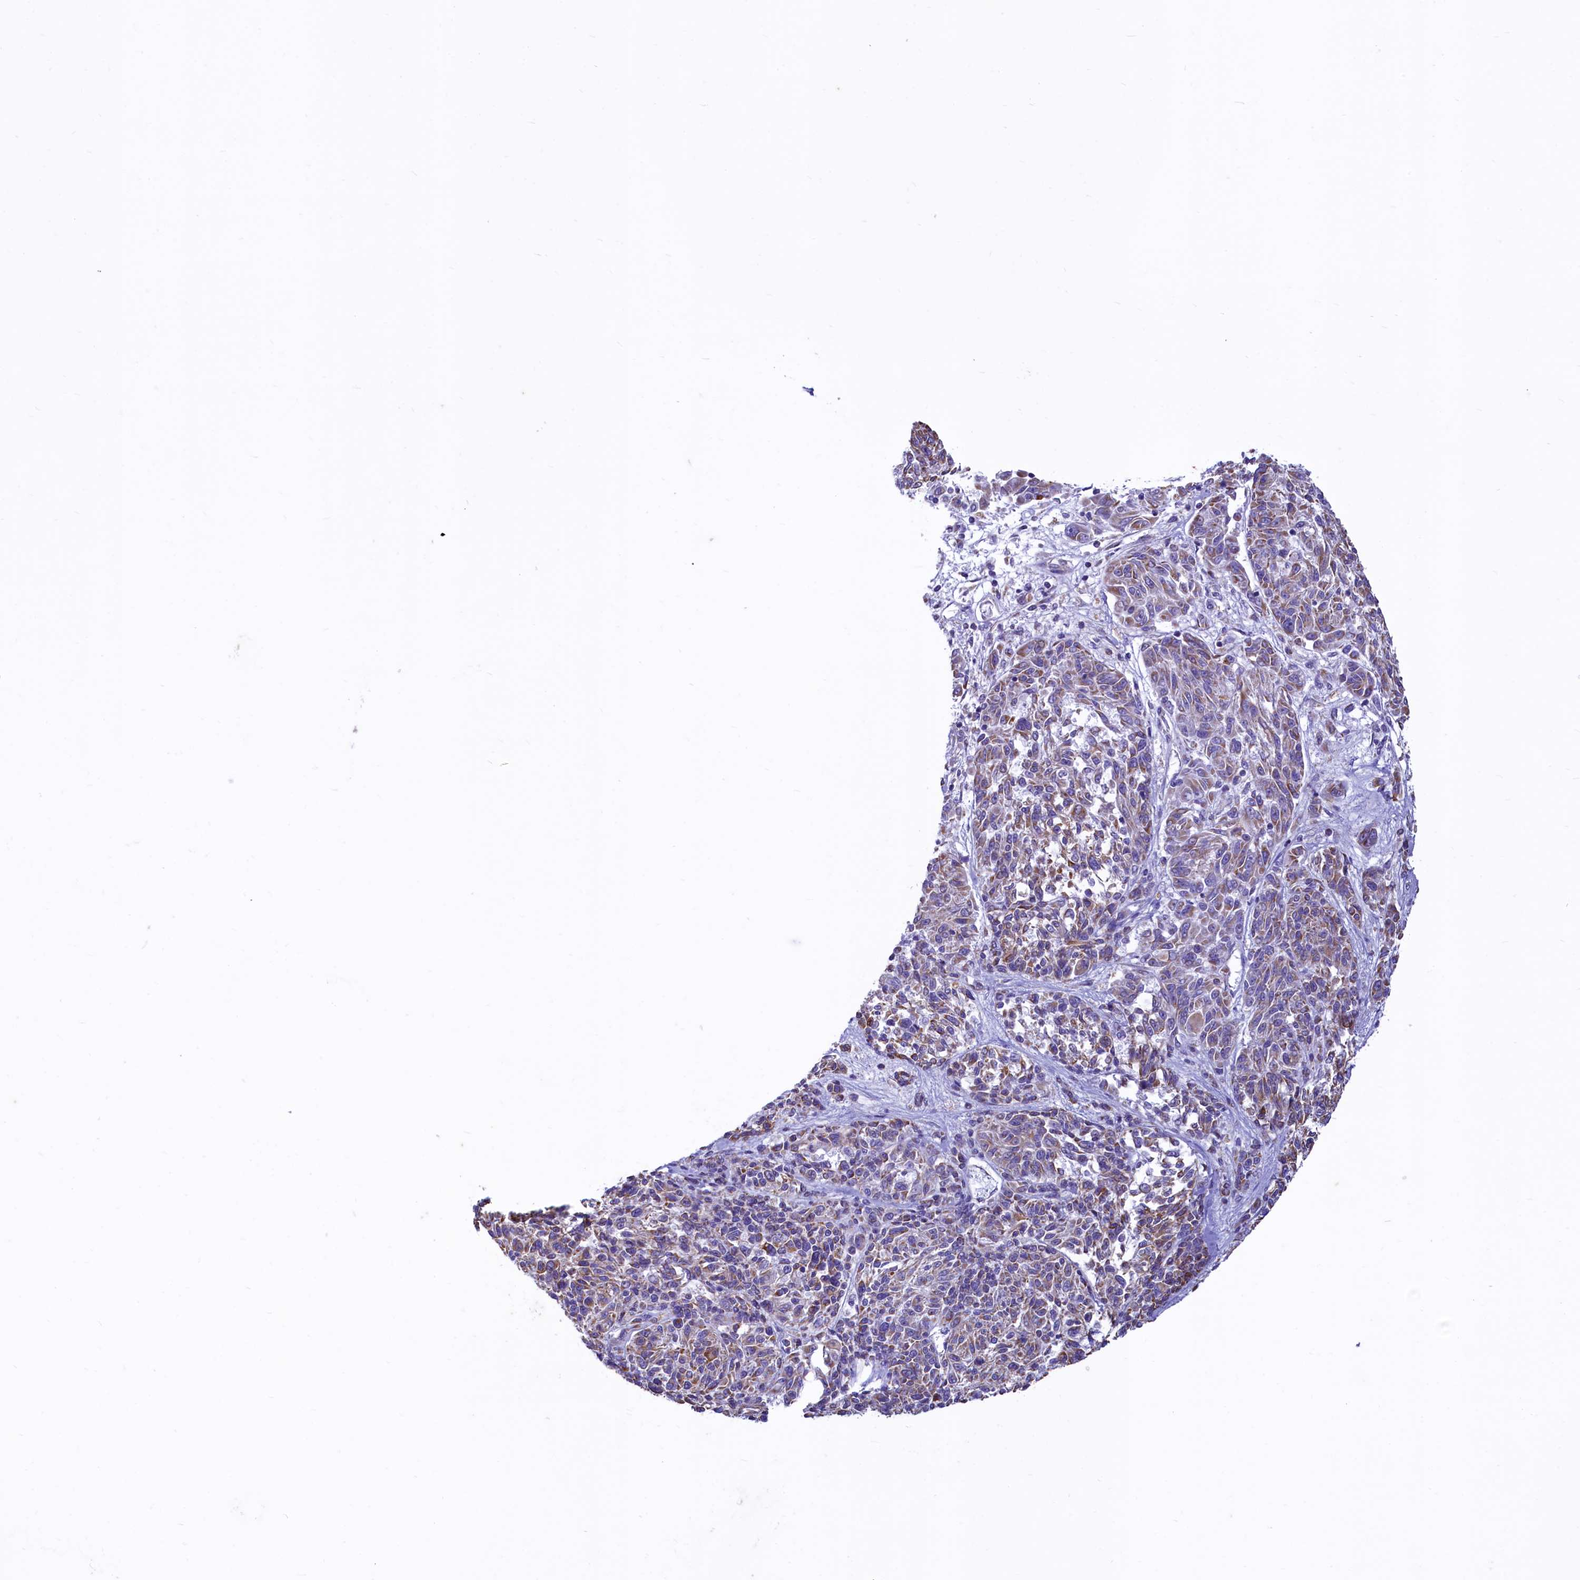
{"staining": {"intensity": "weak", "quantity": "25%-75%", "location": "cytoplasmic/membranous"}, "tissue": "melanoma", "cell_type": "Tumor cells", "image_type": "cancer", "snomed": [{"axis": "morphology", "description": "Malignant melanoma, NOS"}, {"axis": "topography", "description": "Skin"}], "caption": "Protein staining of melanoma tissue displays weak cytoplasmic/membranous positivity in about 25%-75% of tumor cells.", "gene": "VWCE", "patient": {"sex": "male", "age": 53}}